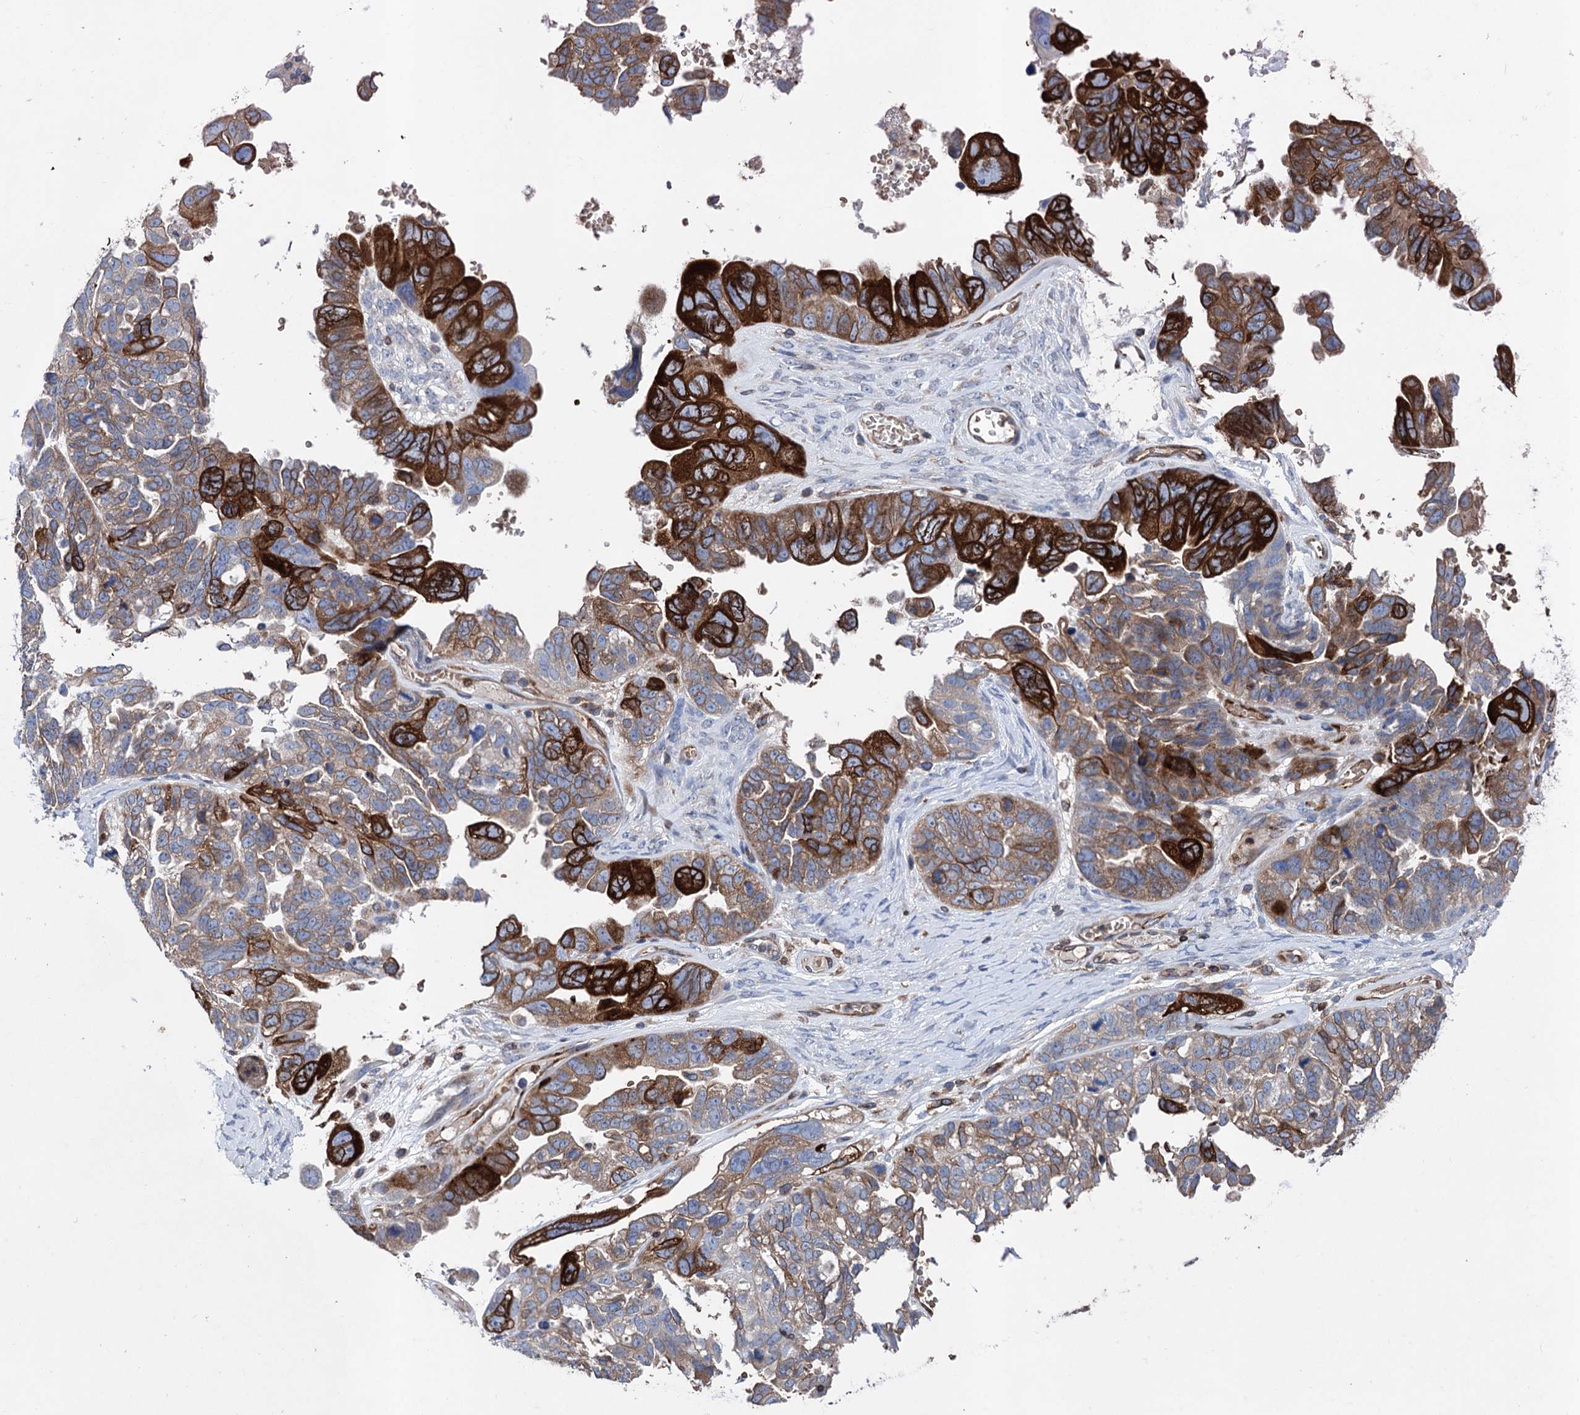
{"staining": {"intensity": "strong", "quantity": "25%-75%", "location": "cytoplasmic/membranous"}, "tissue": "ovarian cancer", "cell_type": "Tumor cells", "image_type": "cancer", "snomed": [{"axis": "morphology", "description": "Cystadenocarcinoma, serous, NOS"}, {"axis": "topography", "description": "Ovary"}], "caption": "This micrograph shows IHC staining of human ovarian cancer, with high strong cytoplasmic/membranous expression in about 25%-75% of tumor cells.", "gene": "STING1", "patient": {"sex": "female", "age": 79}}